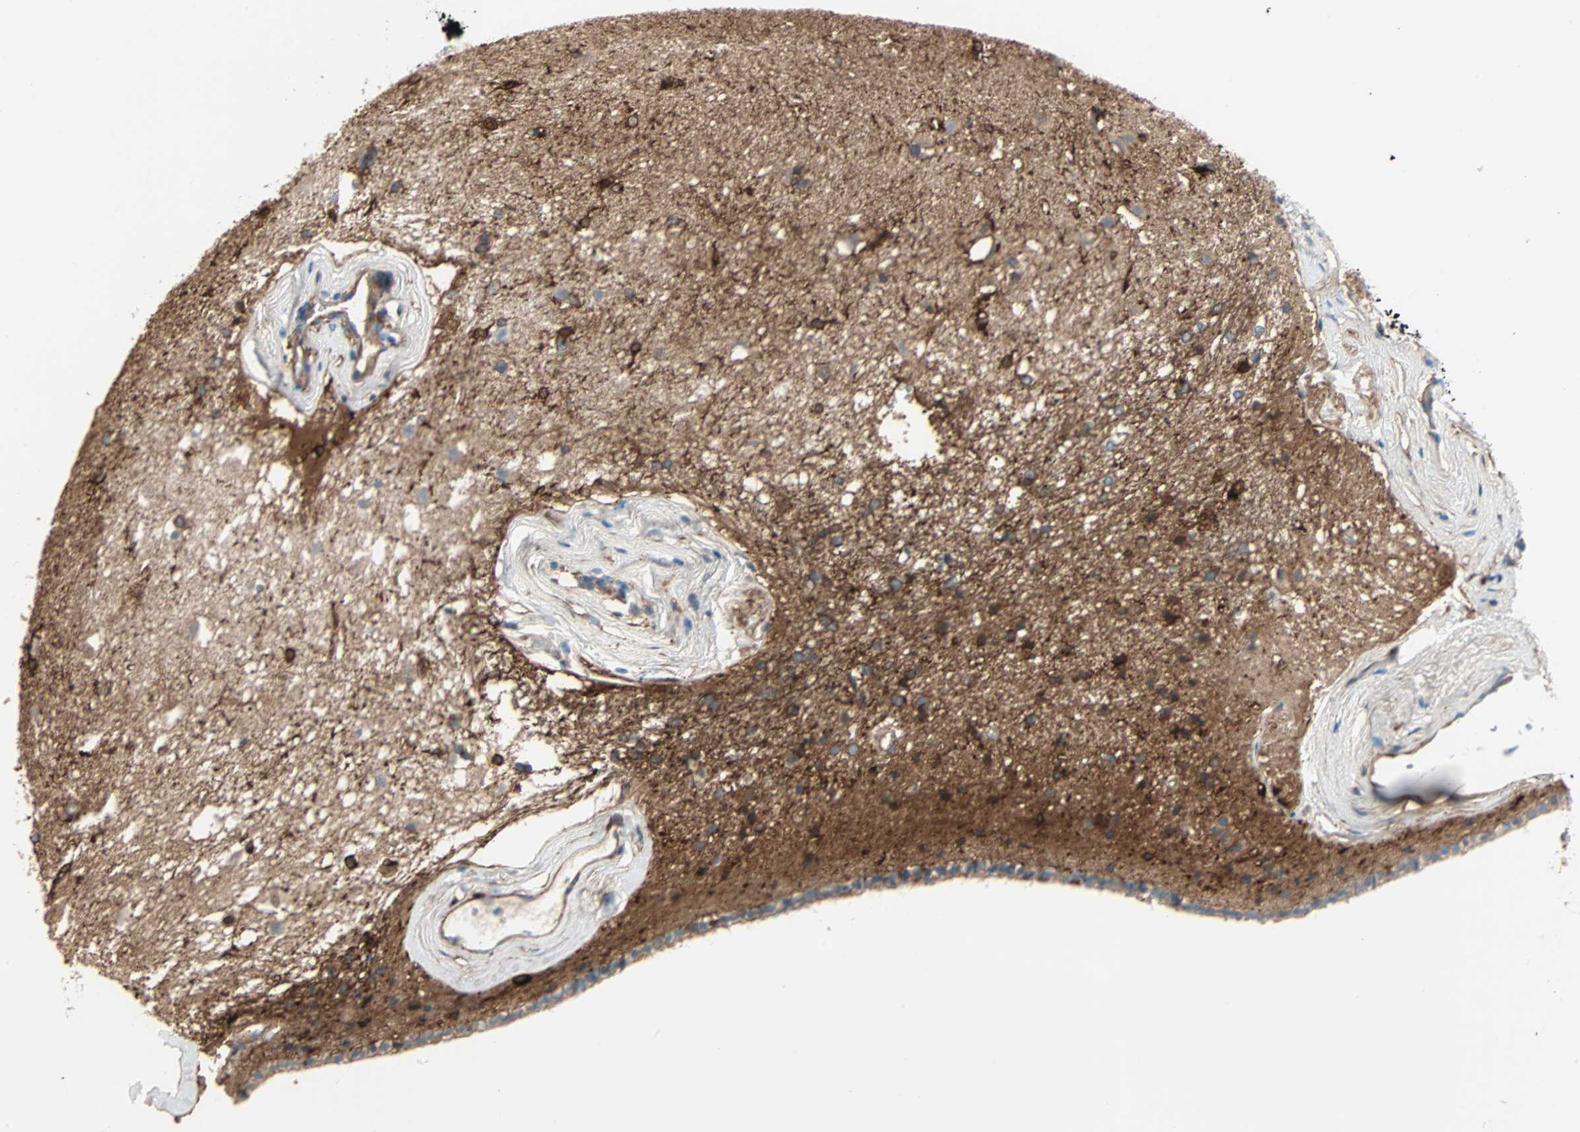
{"staining": {"intensity": "strong", "quantity": "25%-75%", "location": "cytoplasmic/membranous"}, "tissue": "caudate", "cell_type": "Glial cells", "image_type": "normal", "snomed": [{"axis": "morphology", "description": "Normal tissue, NOS"}, {"axis": "topography", "description": "Lateral ventricle wall"}], "caption": "The image exhibits staining of unremarkable caudate, revealing strong cytoplasmic/membranous protein staining (brown color) within glial cells.", "gene": "EPB41L2", "patient": {"sex": "female", "age": 19}}